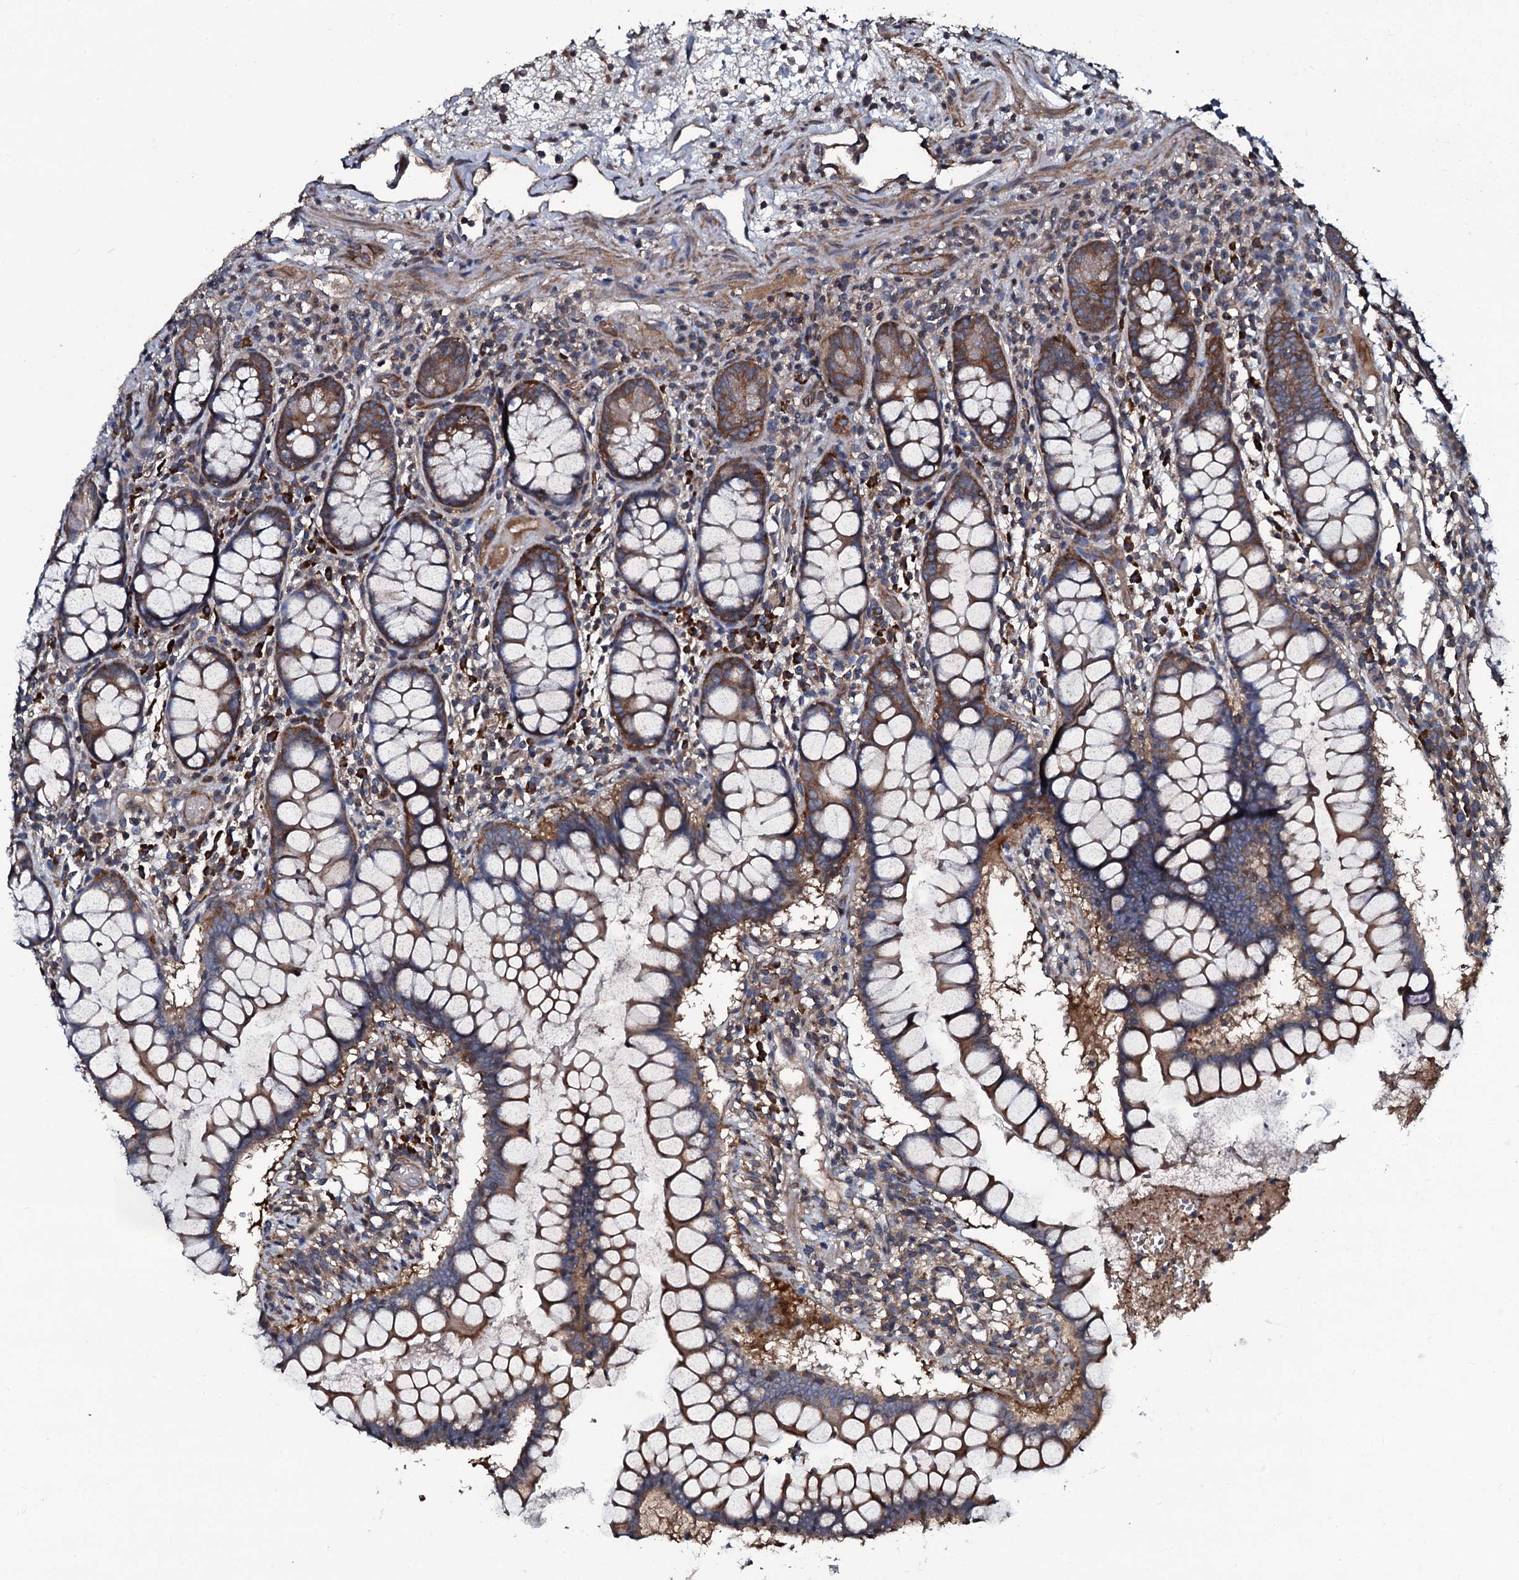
{"staining": {"intensity": "moderate", "quantity": ">75%", "location": "cytoplasmic/membranous"}, "tissue": "colon", "cell_type": "Endothelial cells", "image_type": "normal", "snomed": [{"axis": "morphology", "description": "Normal tissue, NOS"}, {"axis": "morphology", "description": "Adenocarcinoma, NOS"}, {"axis": "topography", "description": "Colon"}], "caption": "The photomicrograph reveals immunohistochemical staining of unremarkable colon. There is moderate cytoplasmic/membranous expression is seen in about >75% of endothelial cells. (DAB = brown stain, brightfield microscopy at high magnification).", "gene": "USPL1", "patient": {"sex": "female", "age": 55}}